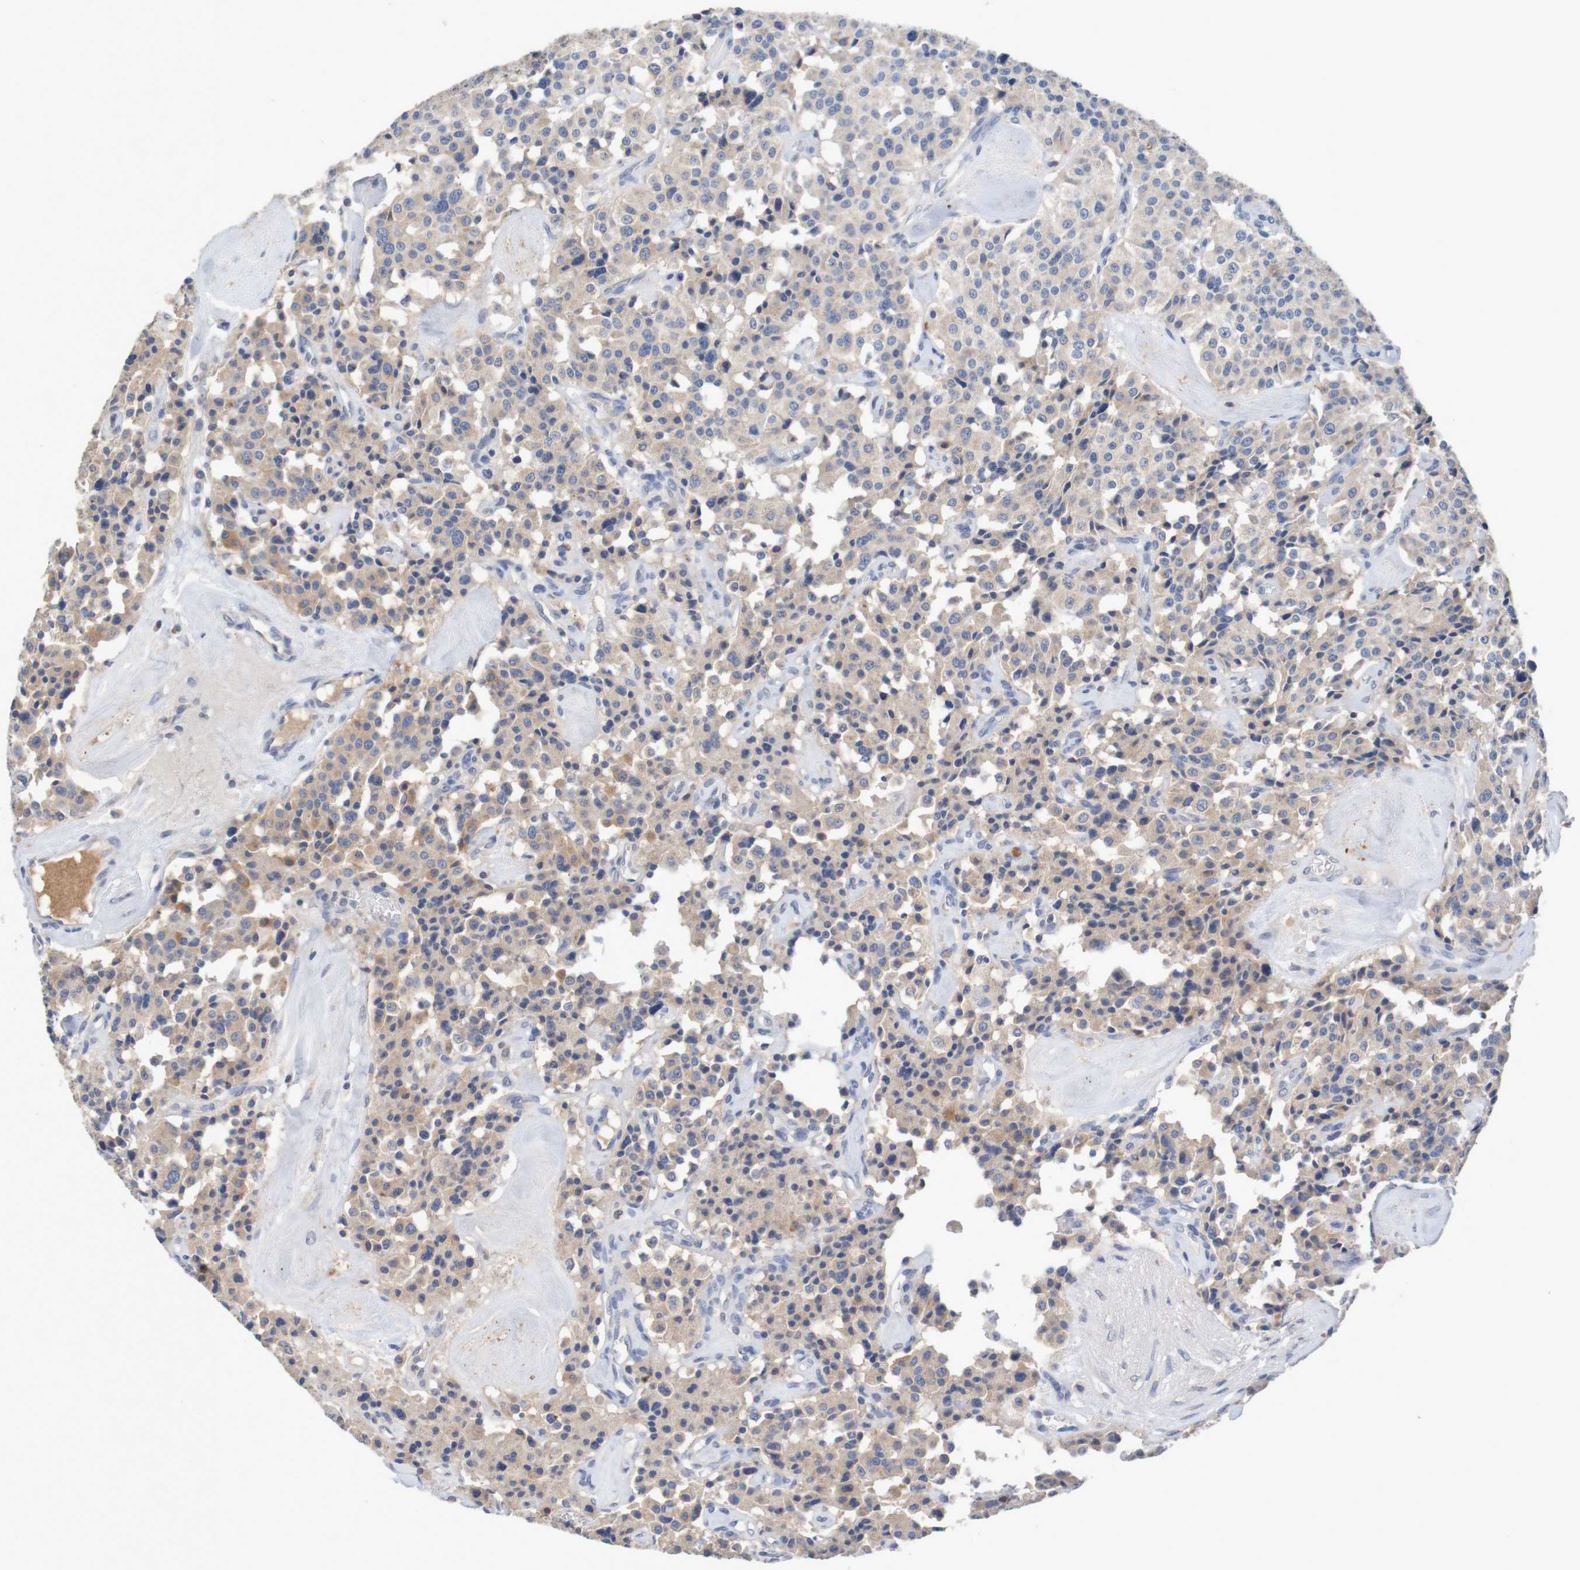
{"staining": {"intensity": "moderate", "quantity": "<25%", "location": "cytoplasmic/membranous"}, "tissue": "carcinoid", "cell_type": "Tumor cells", "image_type": "cancer", "snomed": [{"axis": "morphology", "description": "Carcinoid, malignant, NOS"}, {"axis": "topography", "description": "Lung"}], "caption": "Carcinoid (malignant) stained for a protein (brown) exhibits moderate cytoplasmic/membranous positive expression in approximately <25% of tumor cells.", "gene": "LTA", "patient": {"sex": "male", "age": 30}}